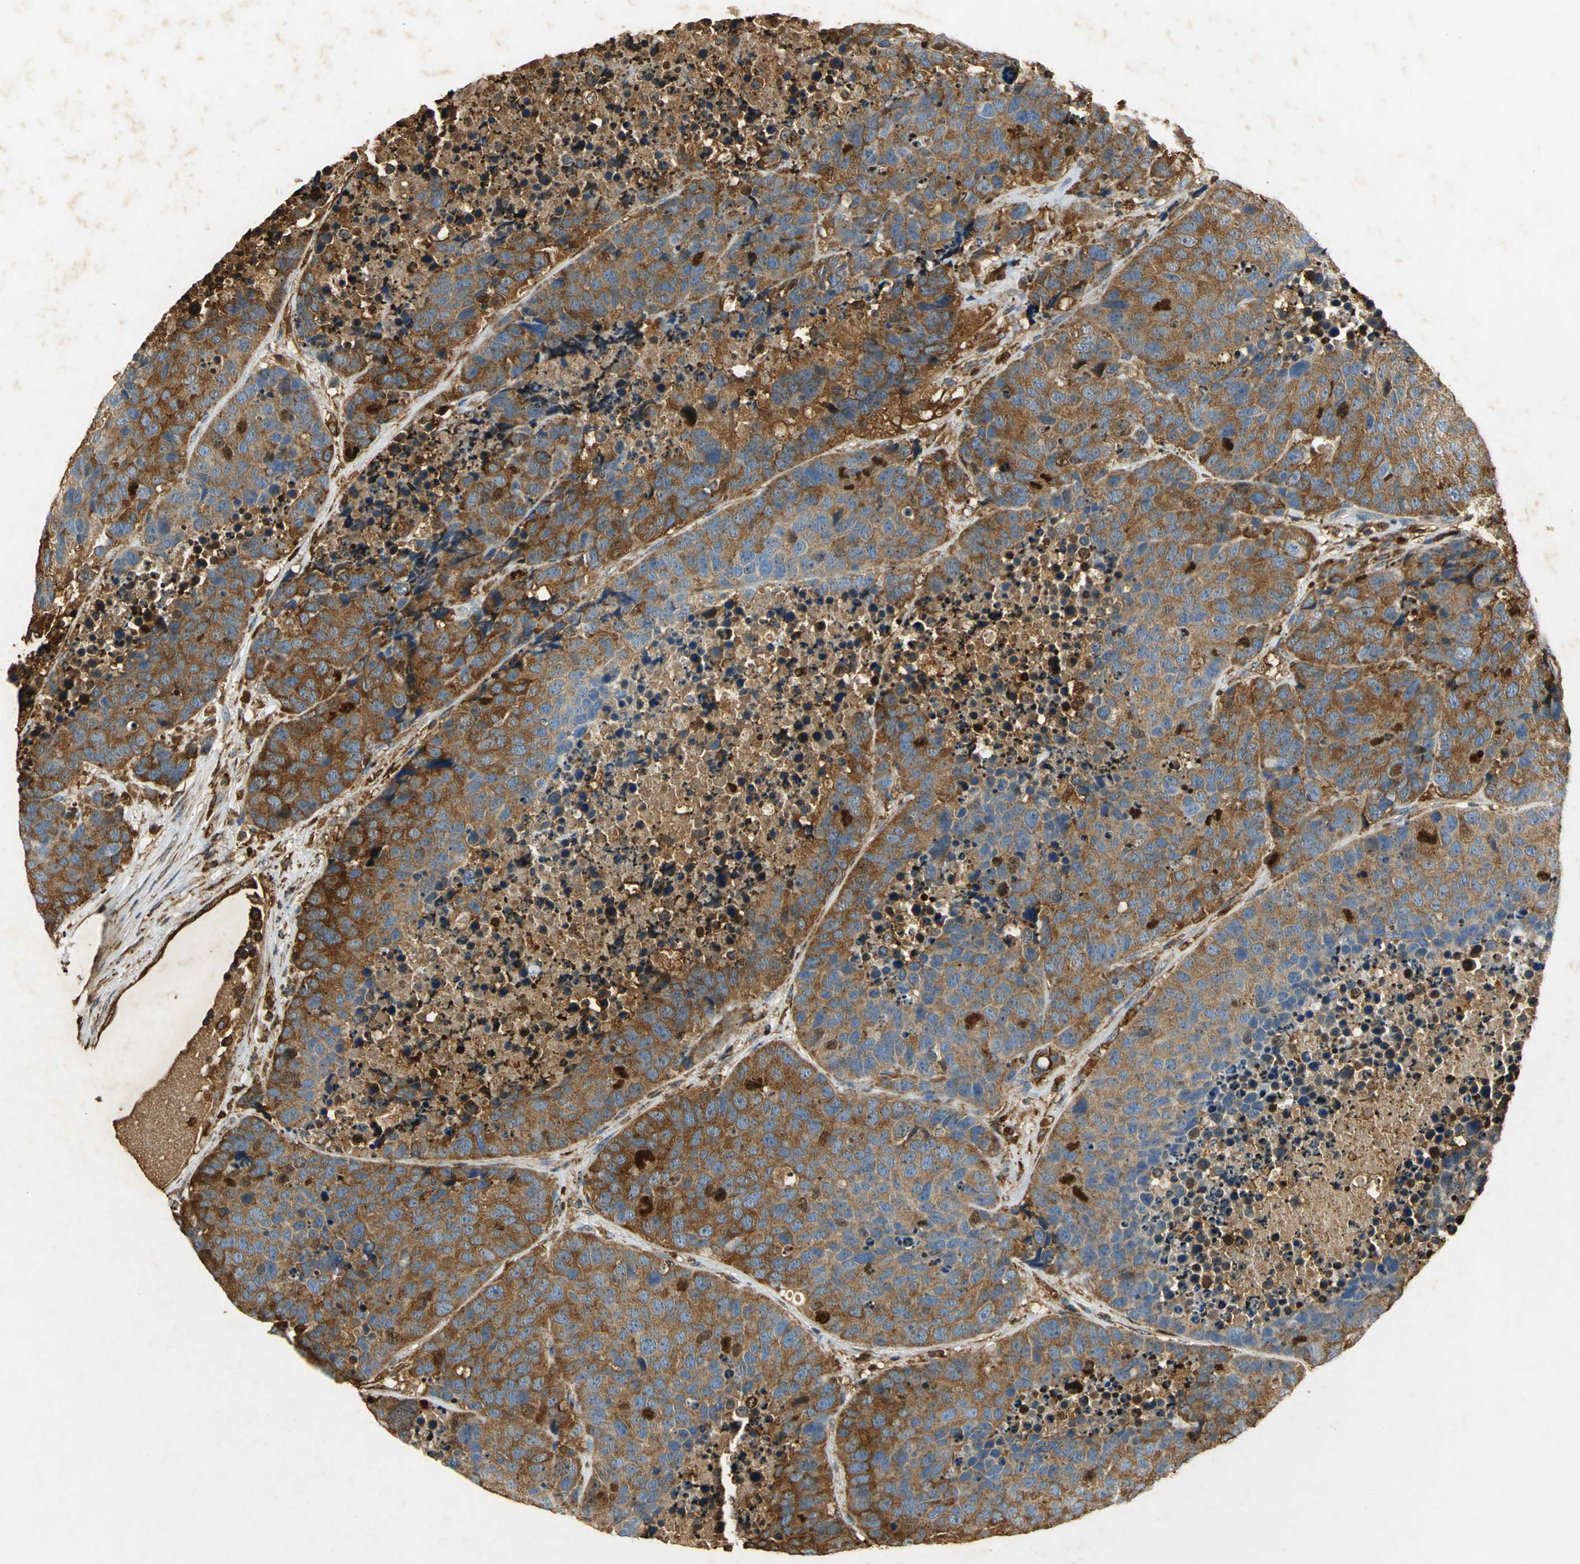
{"staining": {"intensity": "strong", "quantity": ">75%", "location": "cytoplasmic/membranous"}, "tissue": "carcinoid", "cell_type": "Tumor cells", "image_type": "cancer", "snomed": [{"axis": "morphology", "description": "Carcinoid, malignant, NOS"}, {"axis": "topography", "description": "Lung"}], "caption": "DAB immunohistochemical staining of carcinoid demonstrates strong cytoplasmic/membranous protein expression in approximately >75% of tumor cells.", "gene": "ANXA4", "patient": {"sex": "male", "age": 60}}